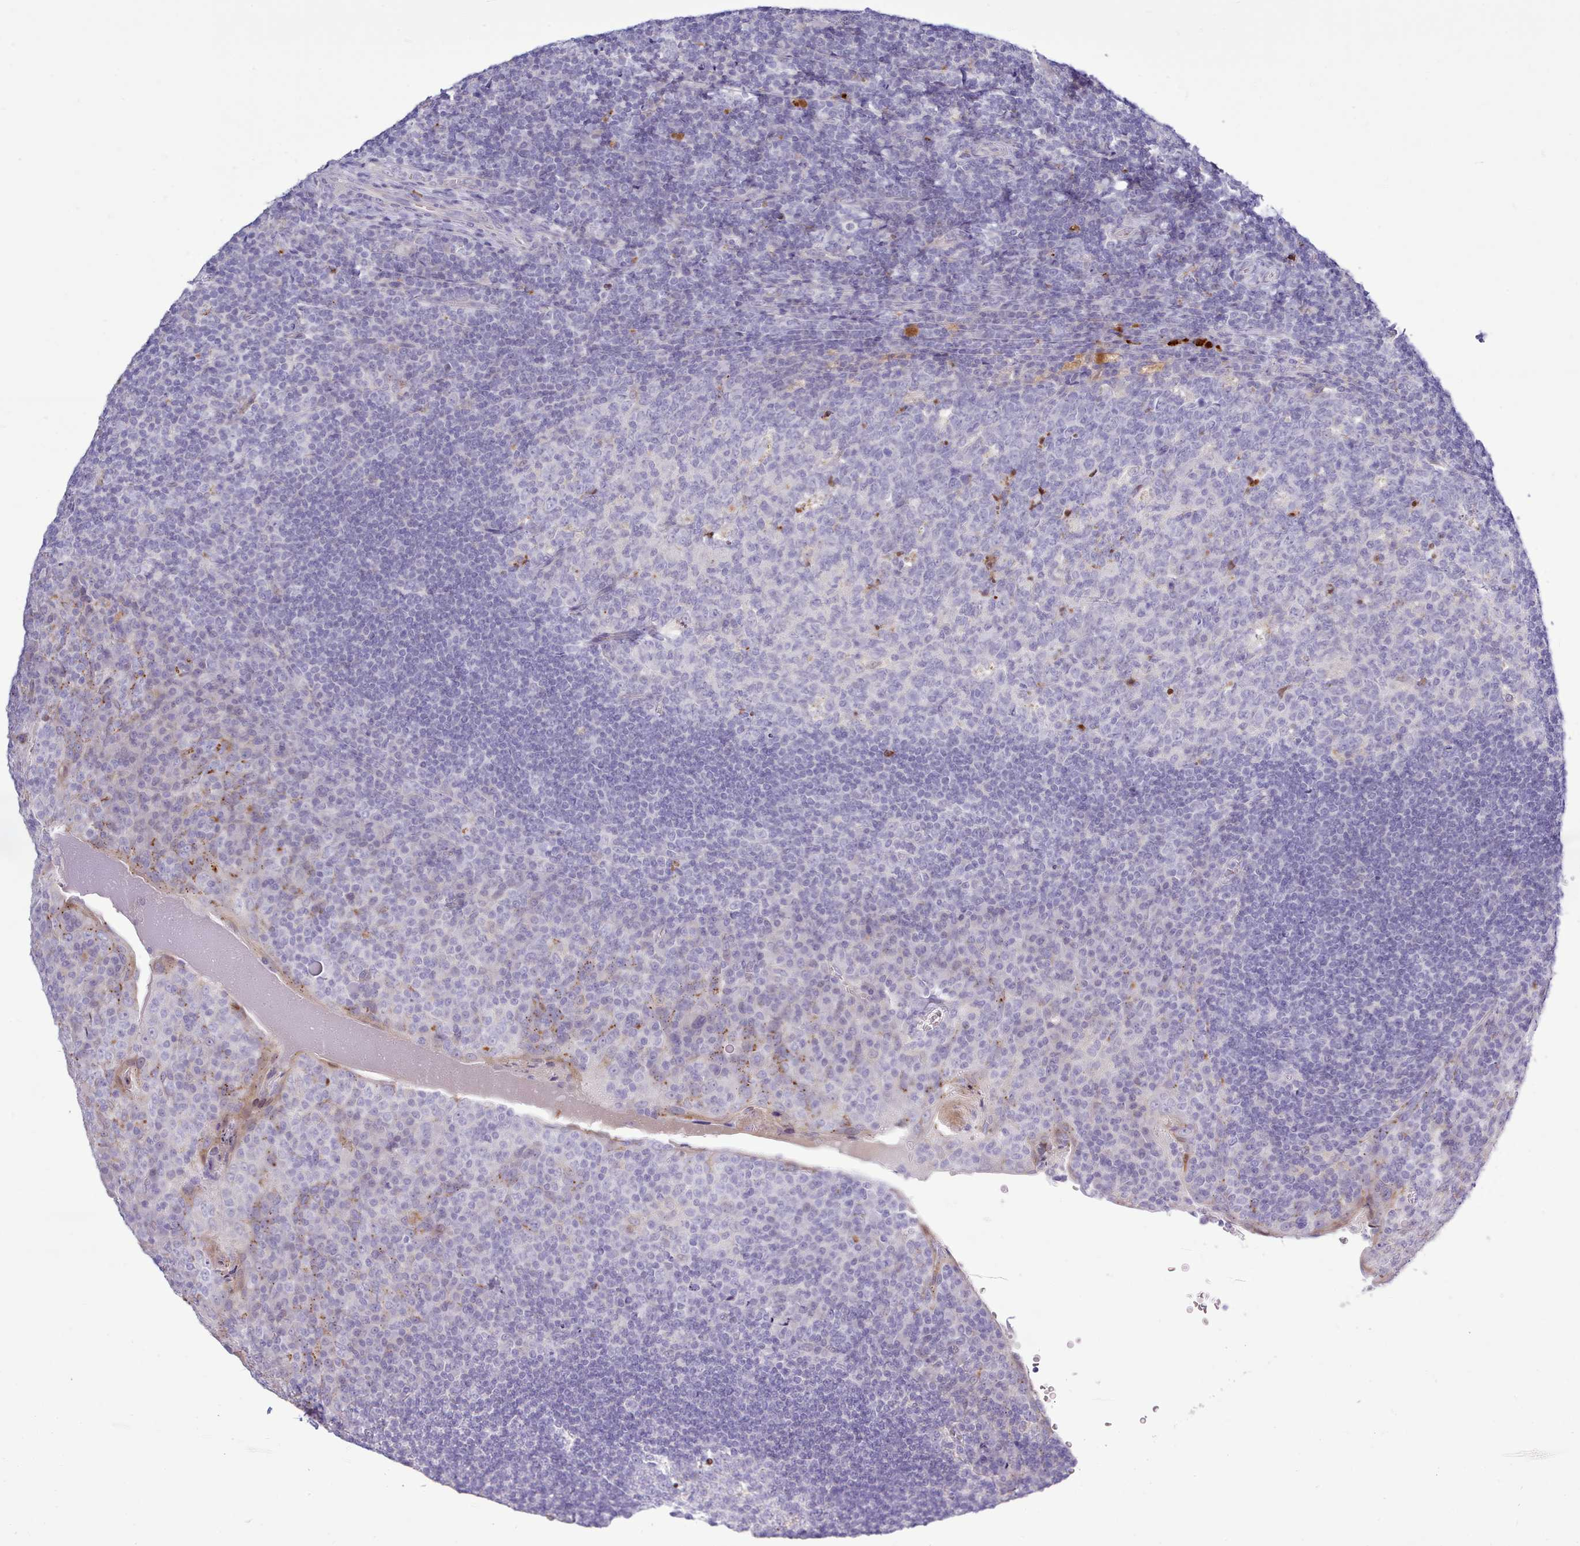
{"staining": {"intensity": "negative", "quantity": "none", "location": "none"}, "tissue": "tonsil", "cell_type": "Germinal center cells", "image_type": "normal", "snomed": [{"axis": "morphology", "description": "Normal tissue, NOS"}, {"axis": "topography", "description": "Tonsil"}], "caption": "An immunohistochemistry micrograph of benign tonsil is shown. There is no staining in germinal center cells of tonsil.", "gene": "SRD5A1", "patient": {"sex": "male", "age": 17}}